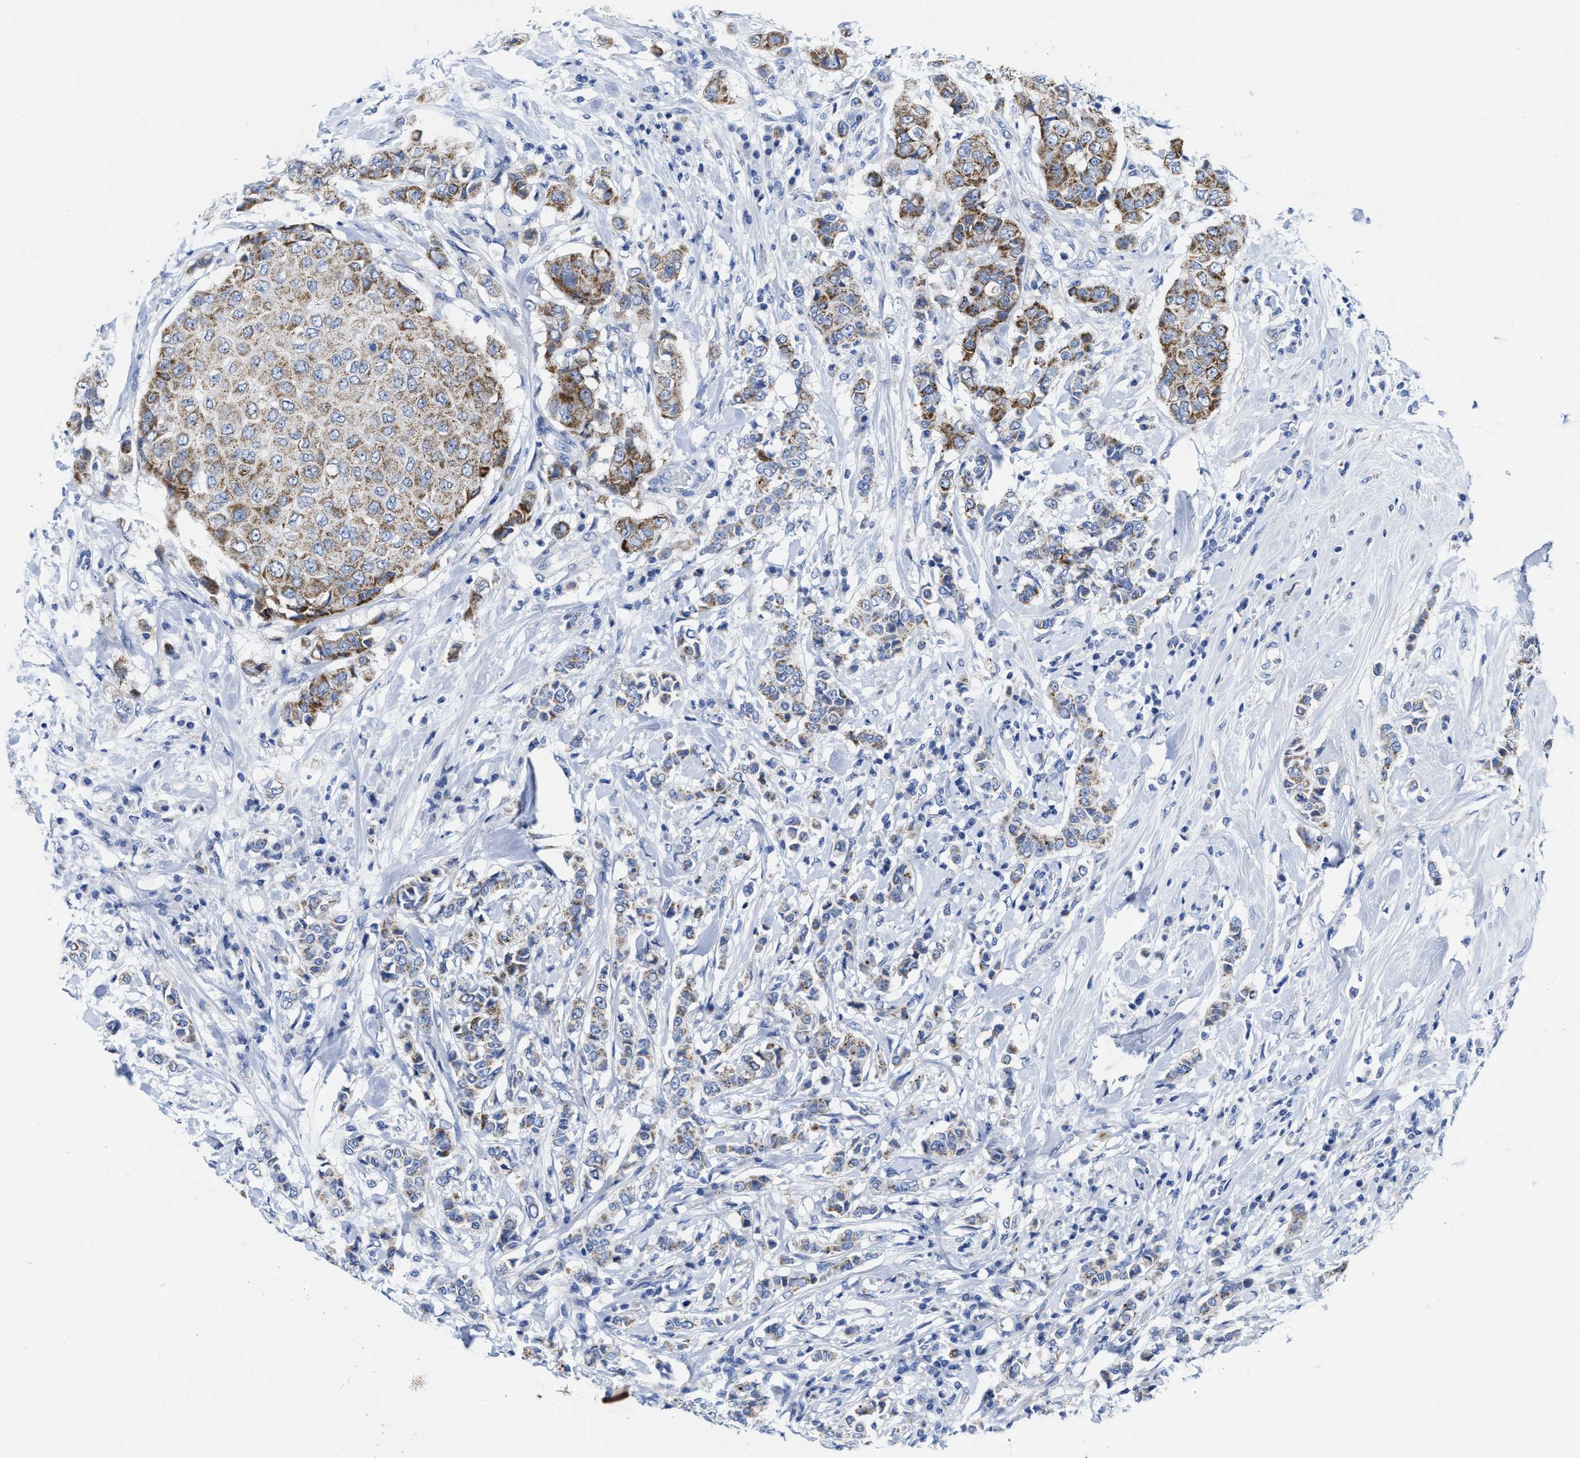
{"staining": {"intensity": "moderate", "quantity": "25%-75%", "location": "cytoplasmic/membranous"}, "tissue": "breast cancer", "cell_type": "Tumor cells", "image_type": "cancer", "snomed": [{"axis": "morphology", "description": "Duct carcinoma"}, {"axis": "topography", "description": "Breast"}], "caption": "Intraductal carcinoma (breast) stained with a protein marker demonstrates moderate staining in tumor cells.", "gene": "TBRG4", "patient": {"sex": "female", "age": 27}}